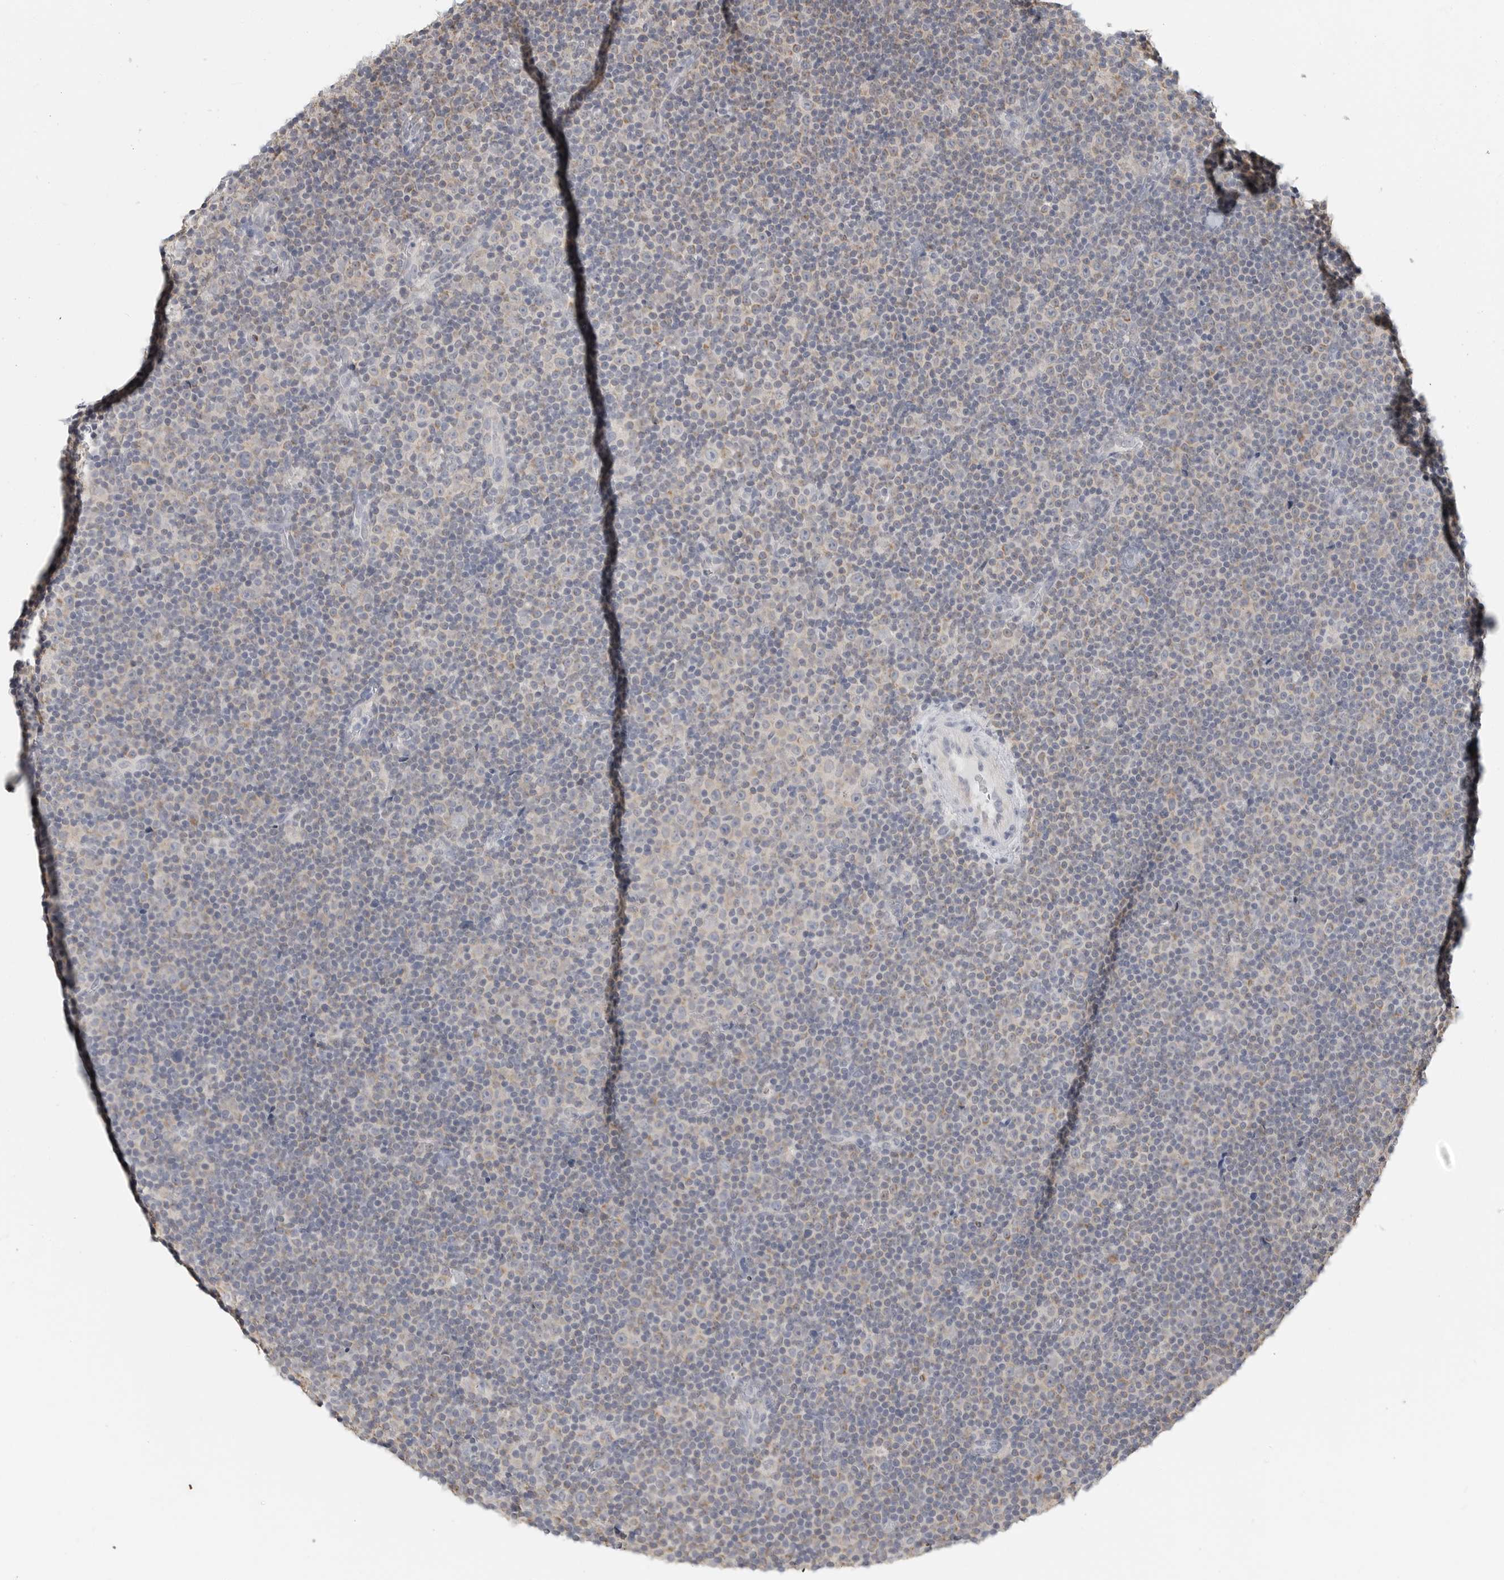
{"staining": {"intensity": "weak", "quantity": "25%-75%", "location": "cytoplasmic/membranous"}, "tissue": "lymphoma", "cell_type": "Tumor cells", "image_type": "cancer", "snomed": [{"axis": "morphology", "description": "Malignant lymphoma, non-Hodgkin's type, Low grade"}, {"axis": "topography", "description": "Lymph node"}], "caption": "The immunohistochemical stain highlights weak cytoplasmic/membranous staining in tumor cells of lymphoma tissue.", "gene": "IL12RB2", "patient": {"sex": "female", "age": 67}}